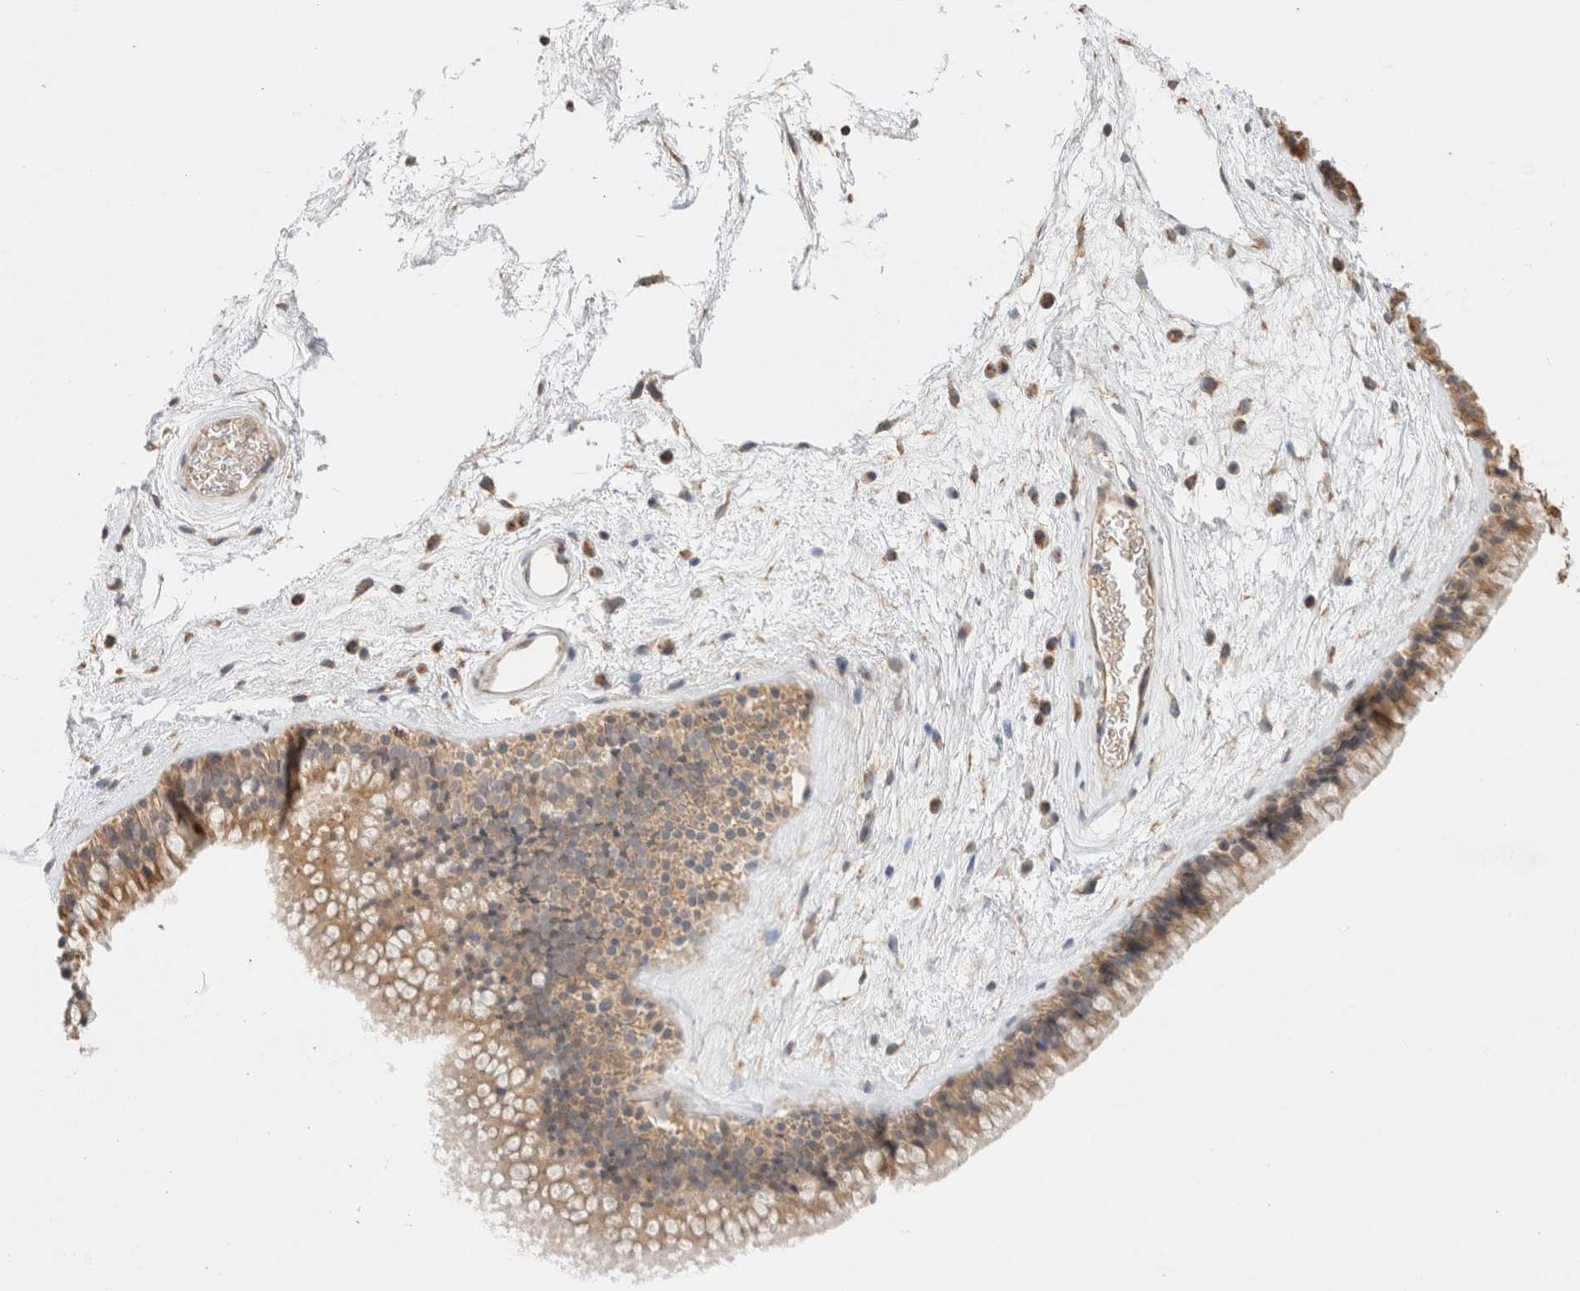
{"staining": {"intensity": "moderate", "quantity": ">75%", "location": "cytoplasmic/membranous"}, "tissue": "nasopharynx", "cell_type": "Respiratory epithelial cells", "image_type": "normal", "snomed": [{"axis": "morphology", "description": "Normal tissue, NOS"}, {"axis": "morphology", "description": "Inflammation, NOS"}, {"axis": "topography", "description": "Nasopharynx"}], "caption": "A brown stain labels moderate cytoplasmic/membranous expression of a protein in respiratory epithelial cells of benign nasopharynx. The staining was performed using DAB to visualize the protein expression in brown, while the nuclei were stained in blue with hematoxylin (Magnification: 20x).", "gene": "CA13", "patient": {"sex": "male", "age": 48}}